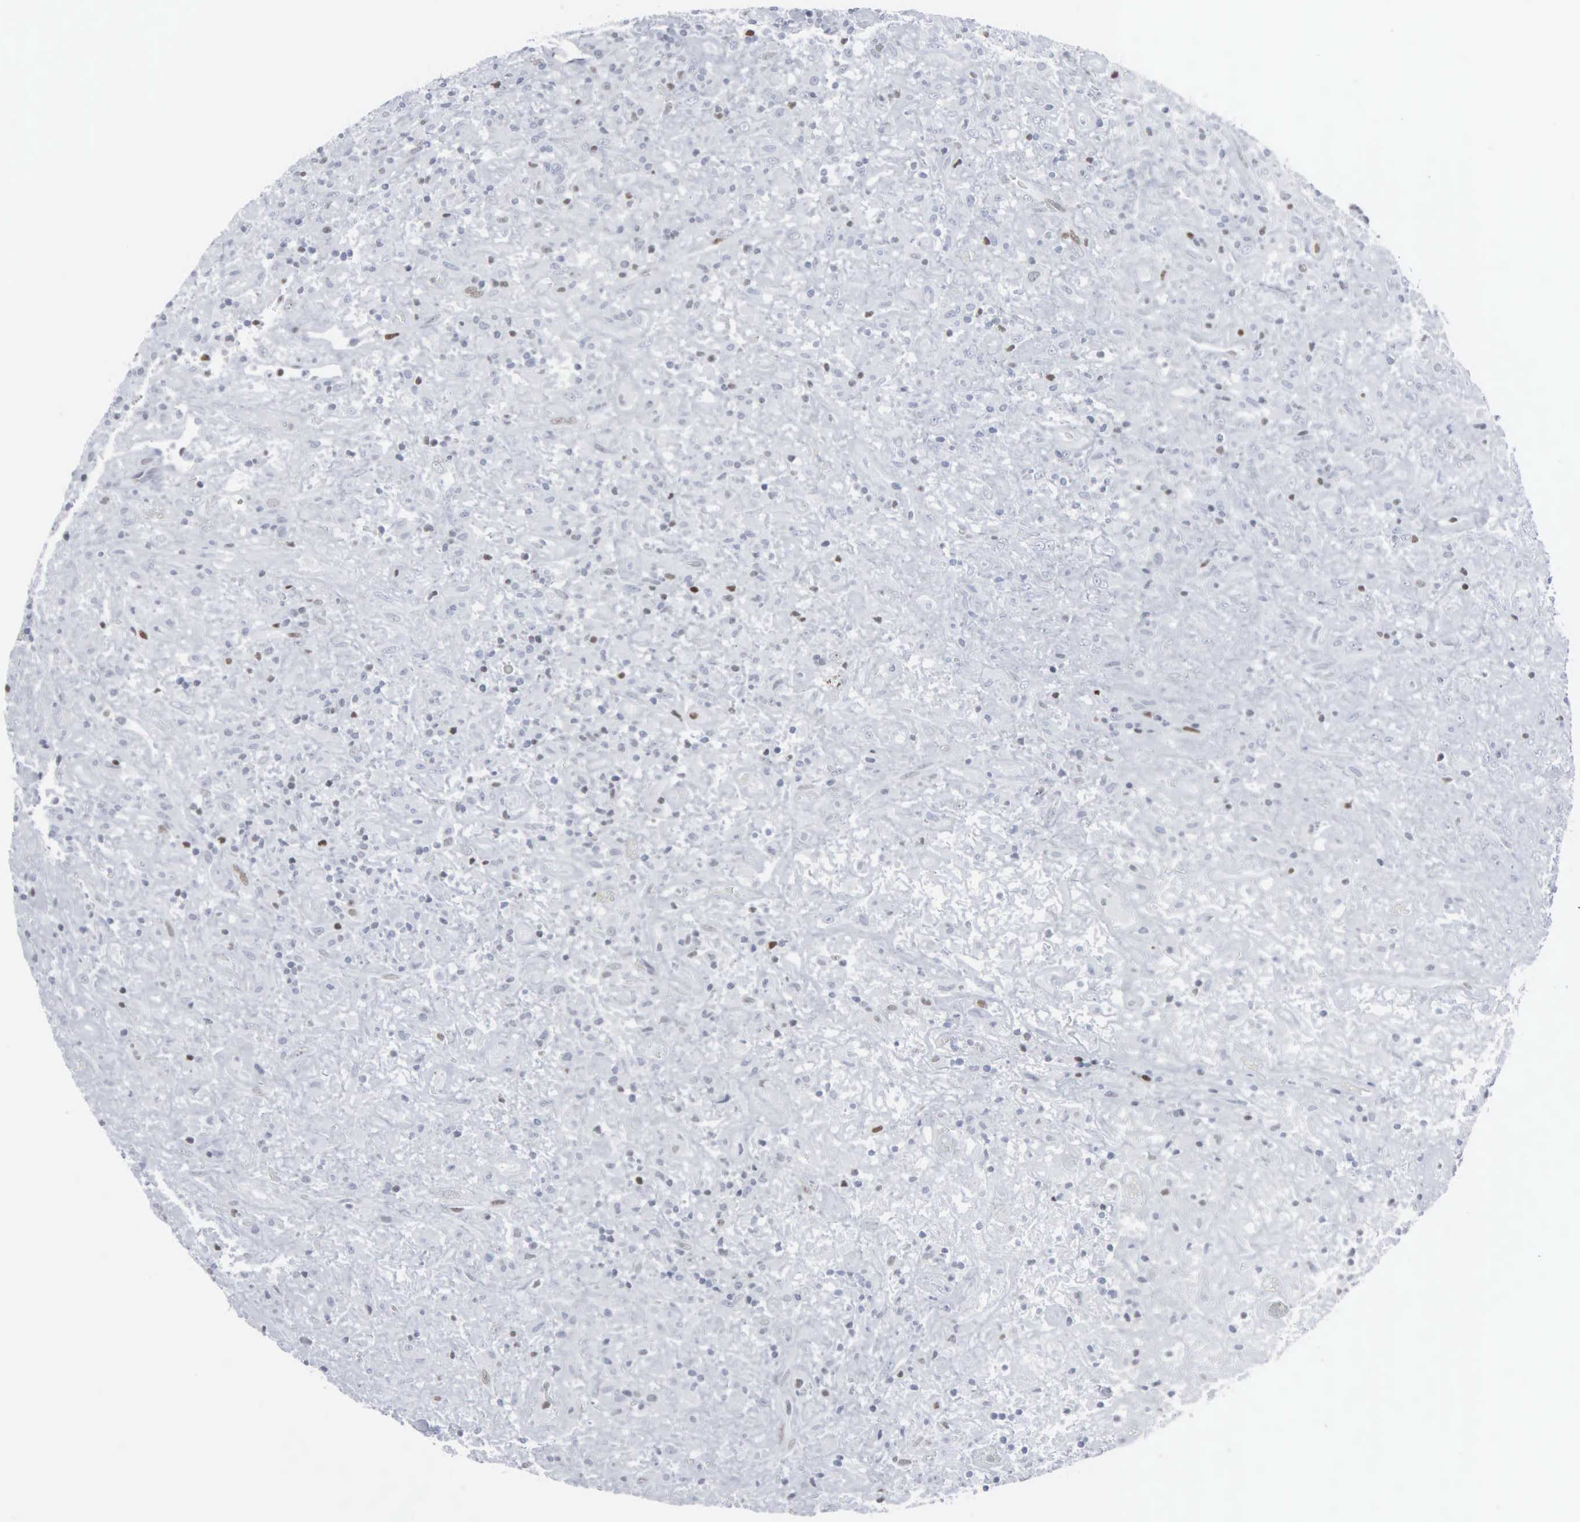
{"staining": {"intensity": "negative", "quantity": "none", "location": "none"}, "tissue": "lymphoma", "cell_type": "Tumor cells", "image_type": "cancer", "snomed": [{"axis": "morphology", "description": "Hodgkin's disease, NOS"}, {"axis": "topography", "description": "Lymph node"}], "caption": "IHC of human Hodgkin's disease reveals no staining in tumor cells. The staining was performed using DAB (3,3'-diaminobenzidine) to visualize the protein expression in brown, while the nuclei were stained in blue with hematoxylin (Magnification: 20x).", "gene": "CCND3", "patient": {"sex": "male", "age": 46}}